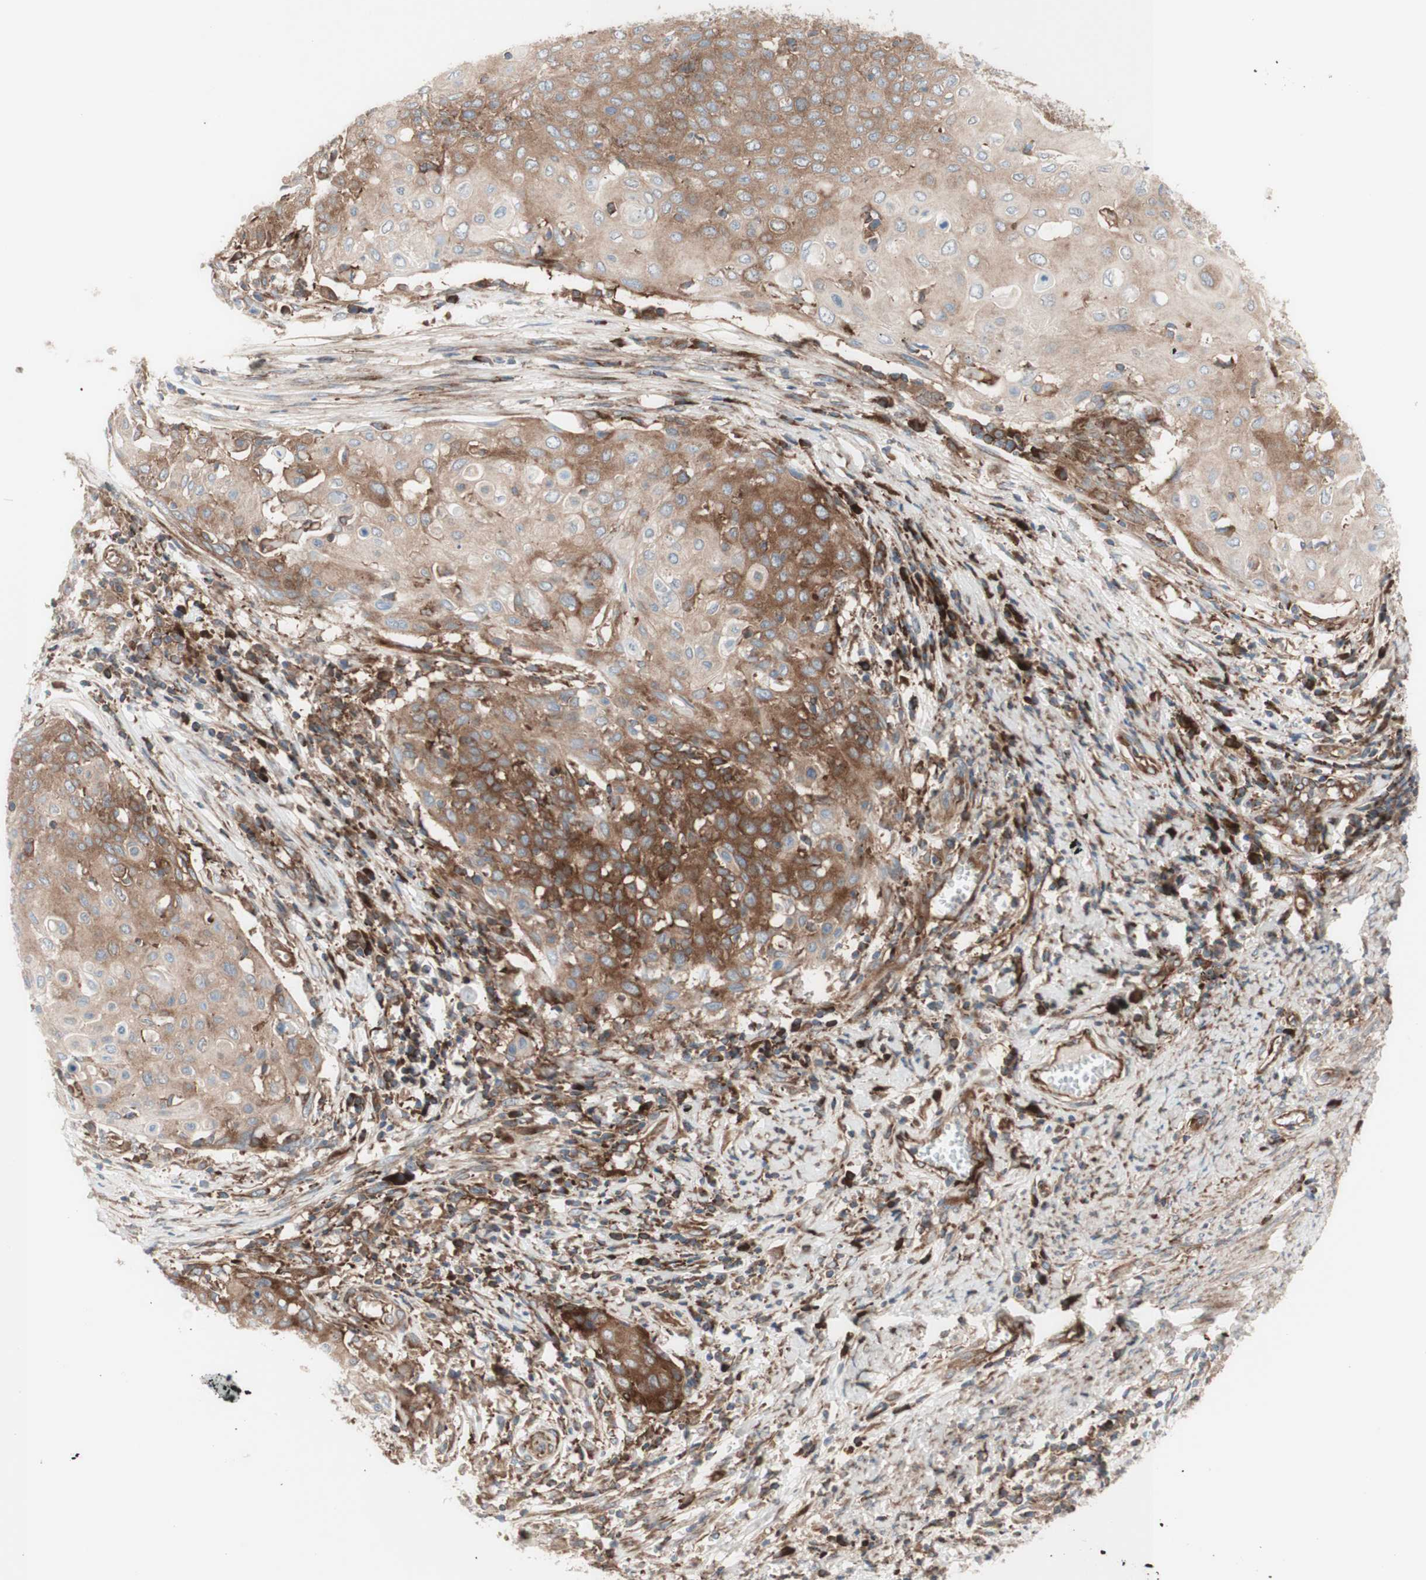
{"staining": {"intensity": "moderate", "quantity": ">75%", "location": "cytoplasmic/membranous"}, "tissue": "cervical cancer", "cell_type": "Tumor cells", "image_type": "cancer", "snomed": [{"axis": "morphology", "description": "Squamous cell carcinoma, NOS"}, {"axis": "topography", "description": "Cervix"}], "caption": "Approximately >75% of tumor cells in human squamous cell carcinoma (cervical) exhibit moderate cytoplasmic/membranous protein expression as visualized by brown immunohistochemical staining.", "gene": "CCN4", "patient": {"sex": "female", "age": 39}}